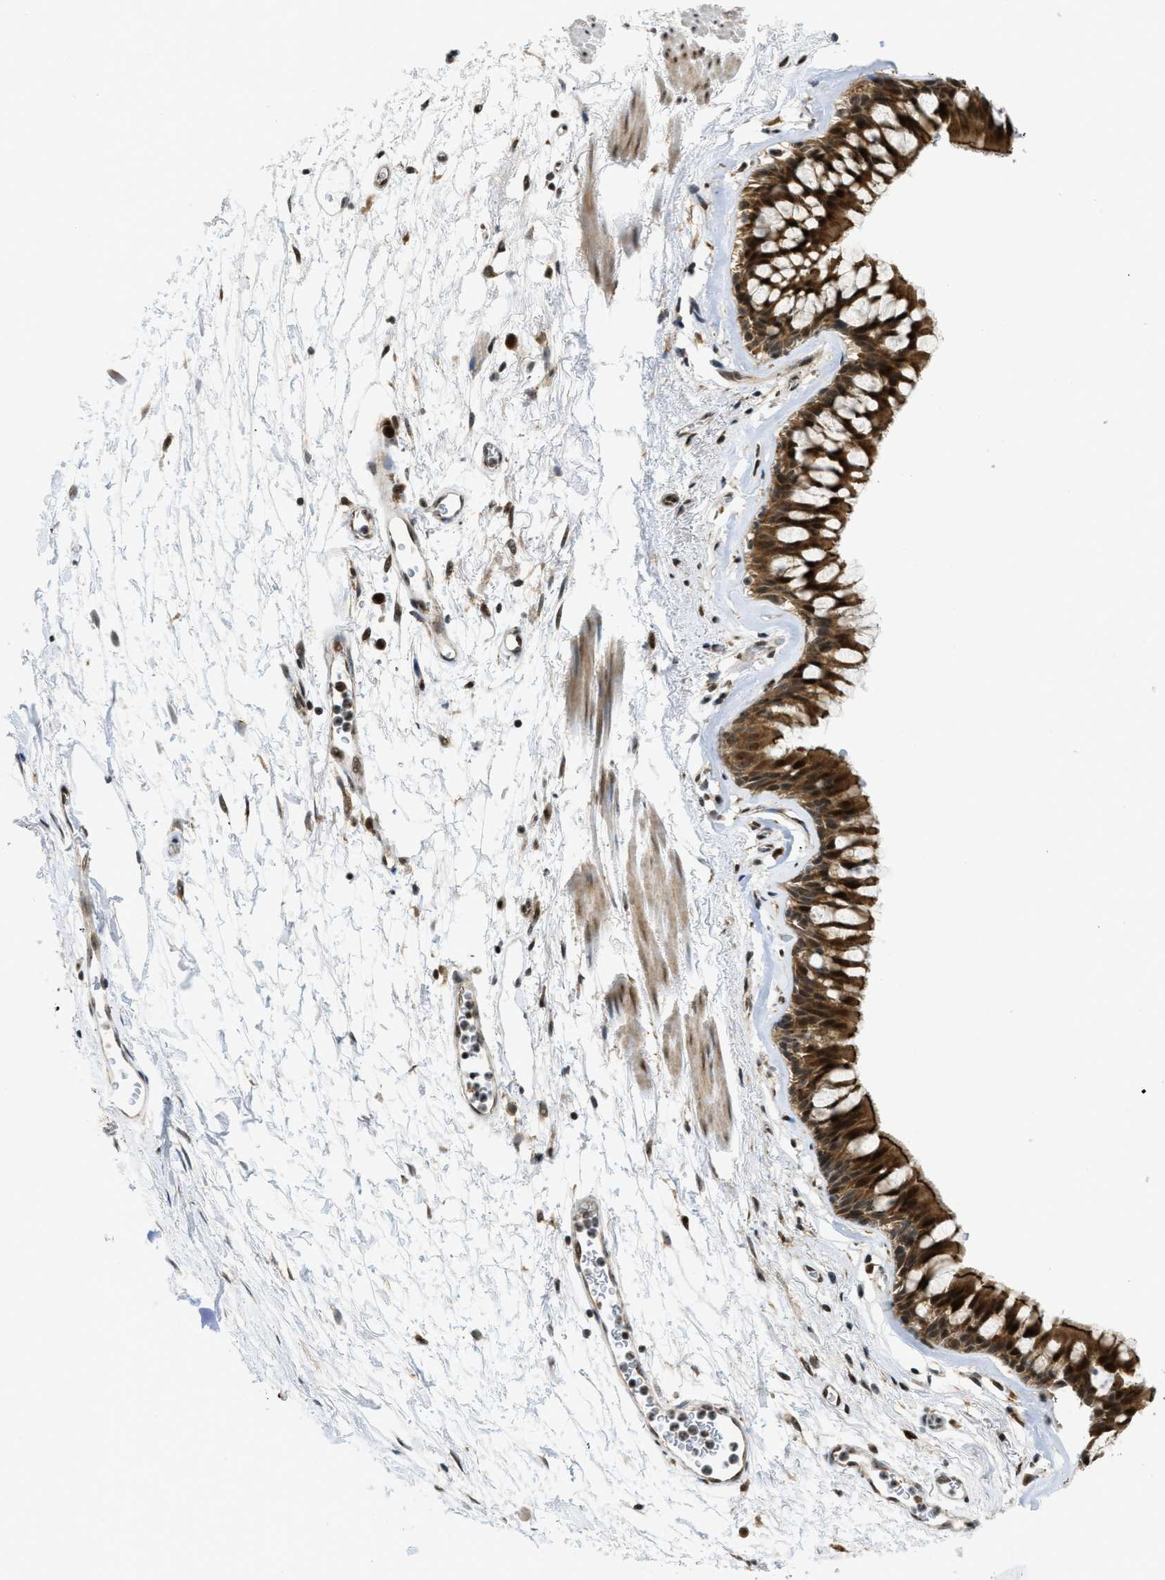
{"staining": {"intensity": "strong", "quantity": ">75%", "location": "cytoplasmic/membranous,nuclear"}, "tissue": "bronchus", "cell_type": "Respiratory epithelial cells", "image_type": "normal", "snomed": [{"axis": "morphology", "description": "Normal tissue, NOS"}, {"axis": "topography", "description": "Cartilage tissue"}, {"axis": "topography", "description": "Bronchus"}], "caption": "DAB (3,3'-diaminobenzidine) immunohistochemical staining of normal human bronchus demonstrates strong cytoplasmic/membranous,nuclear protein expression in approximately >75% of respiratory epithelial cells.", "gene": "TACC1", "patient": {"sex": "female", "age": 53}}